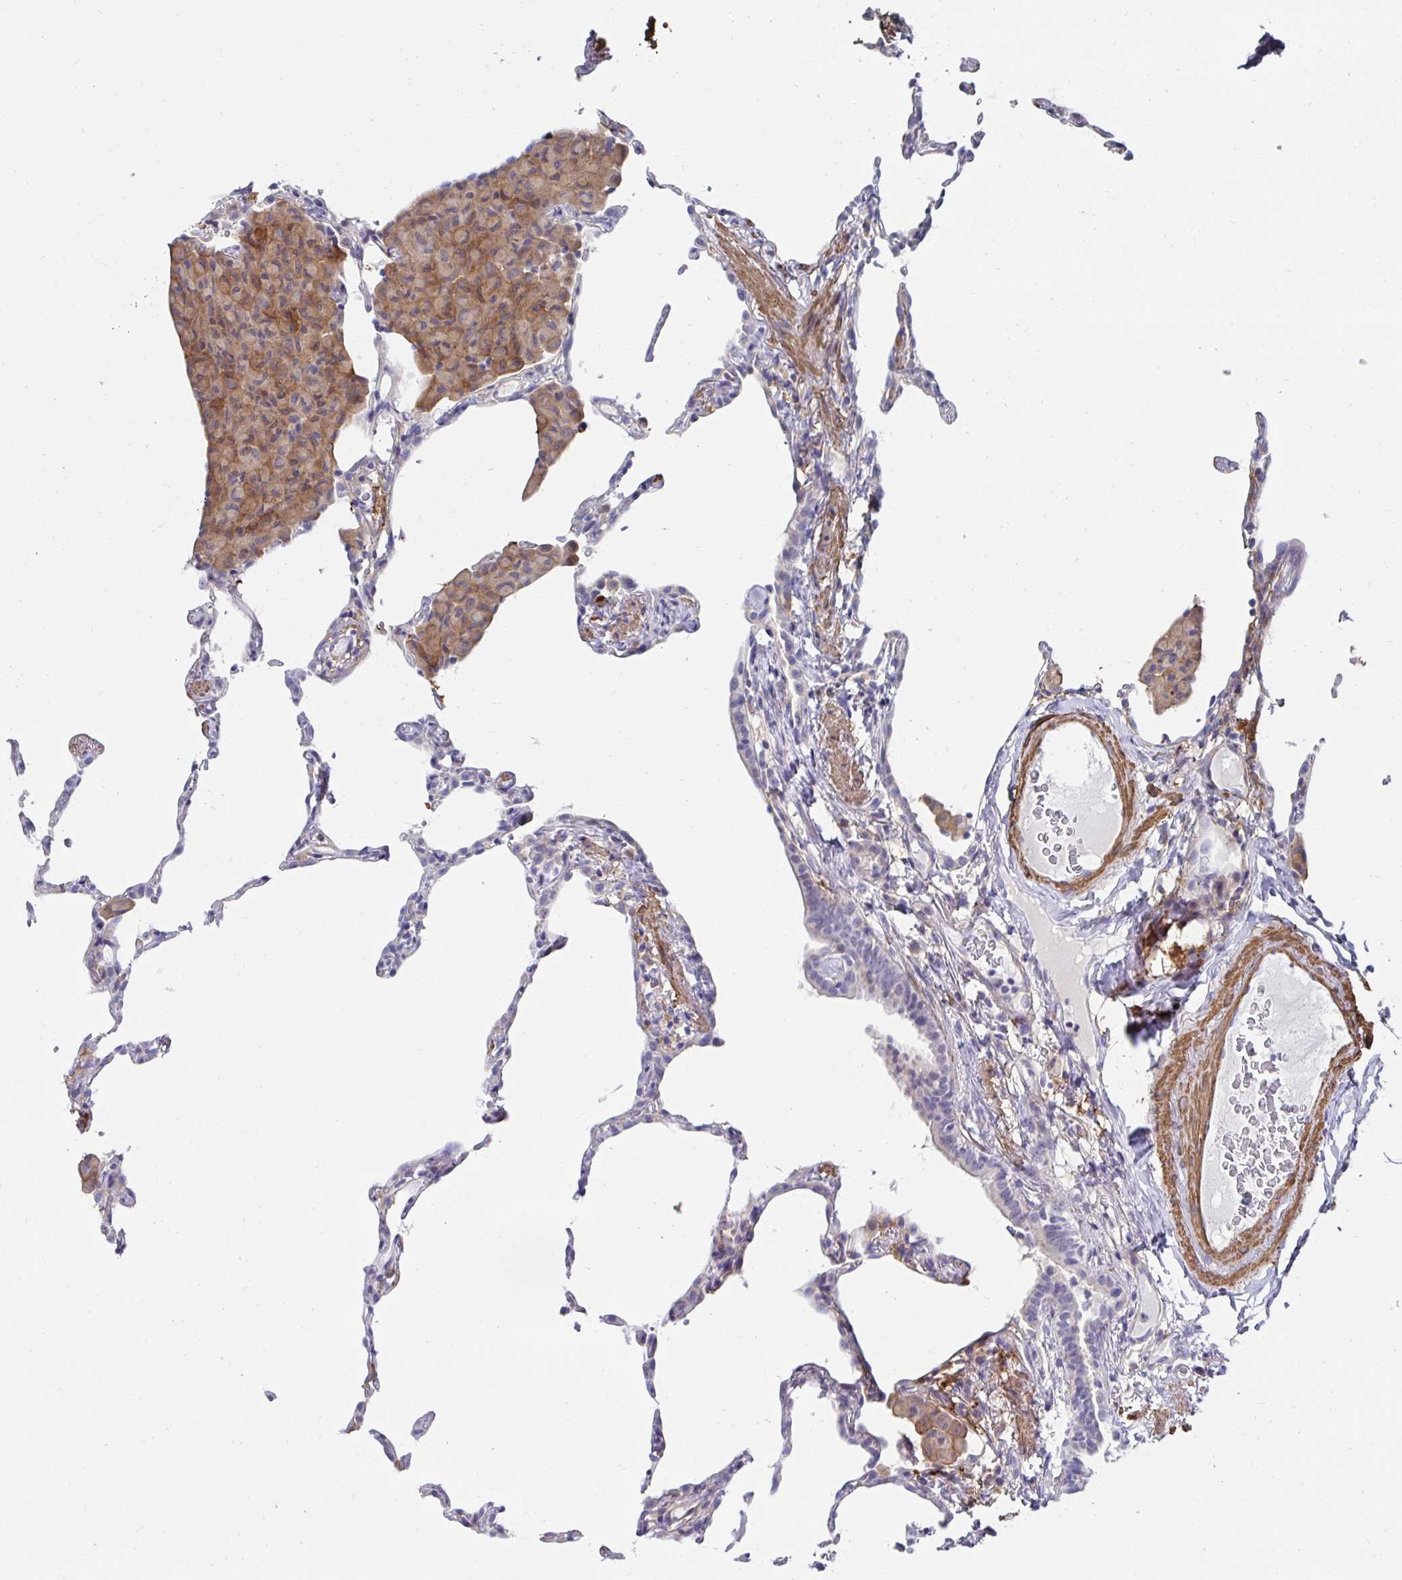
{"staining": {"intensity": "negative", "quantity": "none", "location": "none"}, "tissue": "lung", "cell_type": "Alveolar cells", "image_type": "normal", "snomed": [{"axis": "morphology", "description": "Normal tissue, NOS"}, {"axis": "topography", "description": "Lung"}], "caption": "This is an immunohistochemistry (IHC) micrograph of benign lung. There is no staining in alveolar cells.", "gene": "FBXL13", "patient": {"sex": "female", "age": 57}}